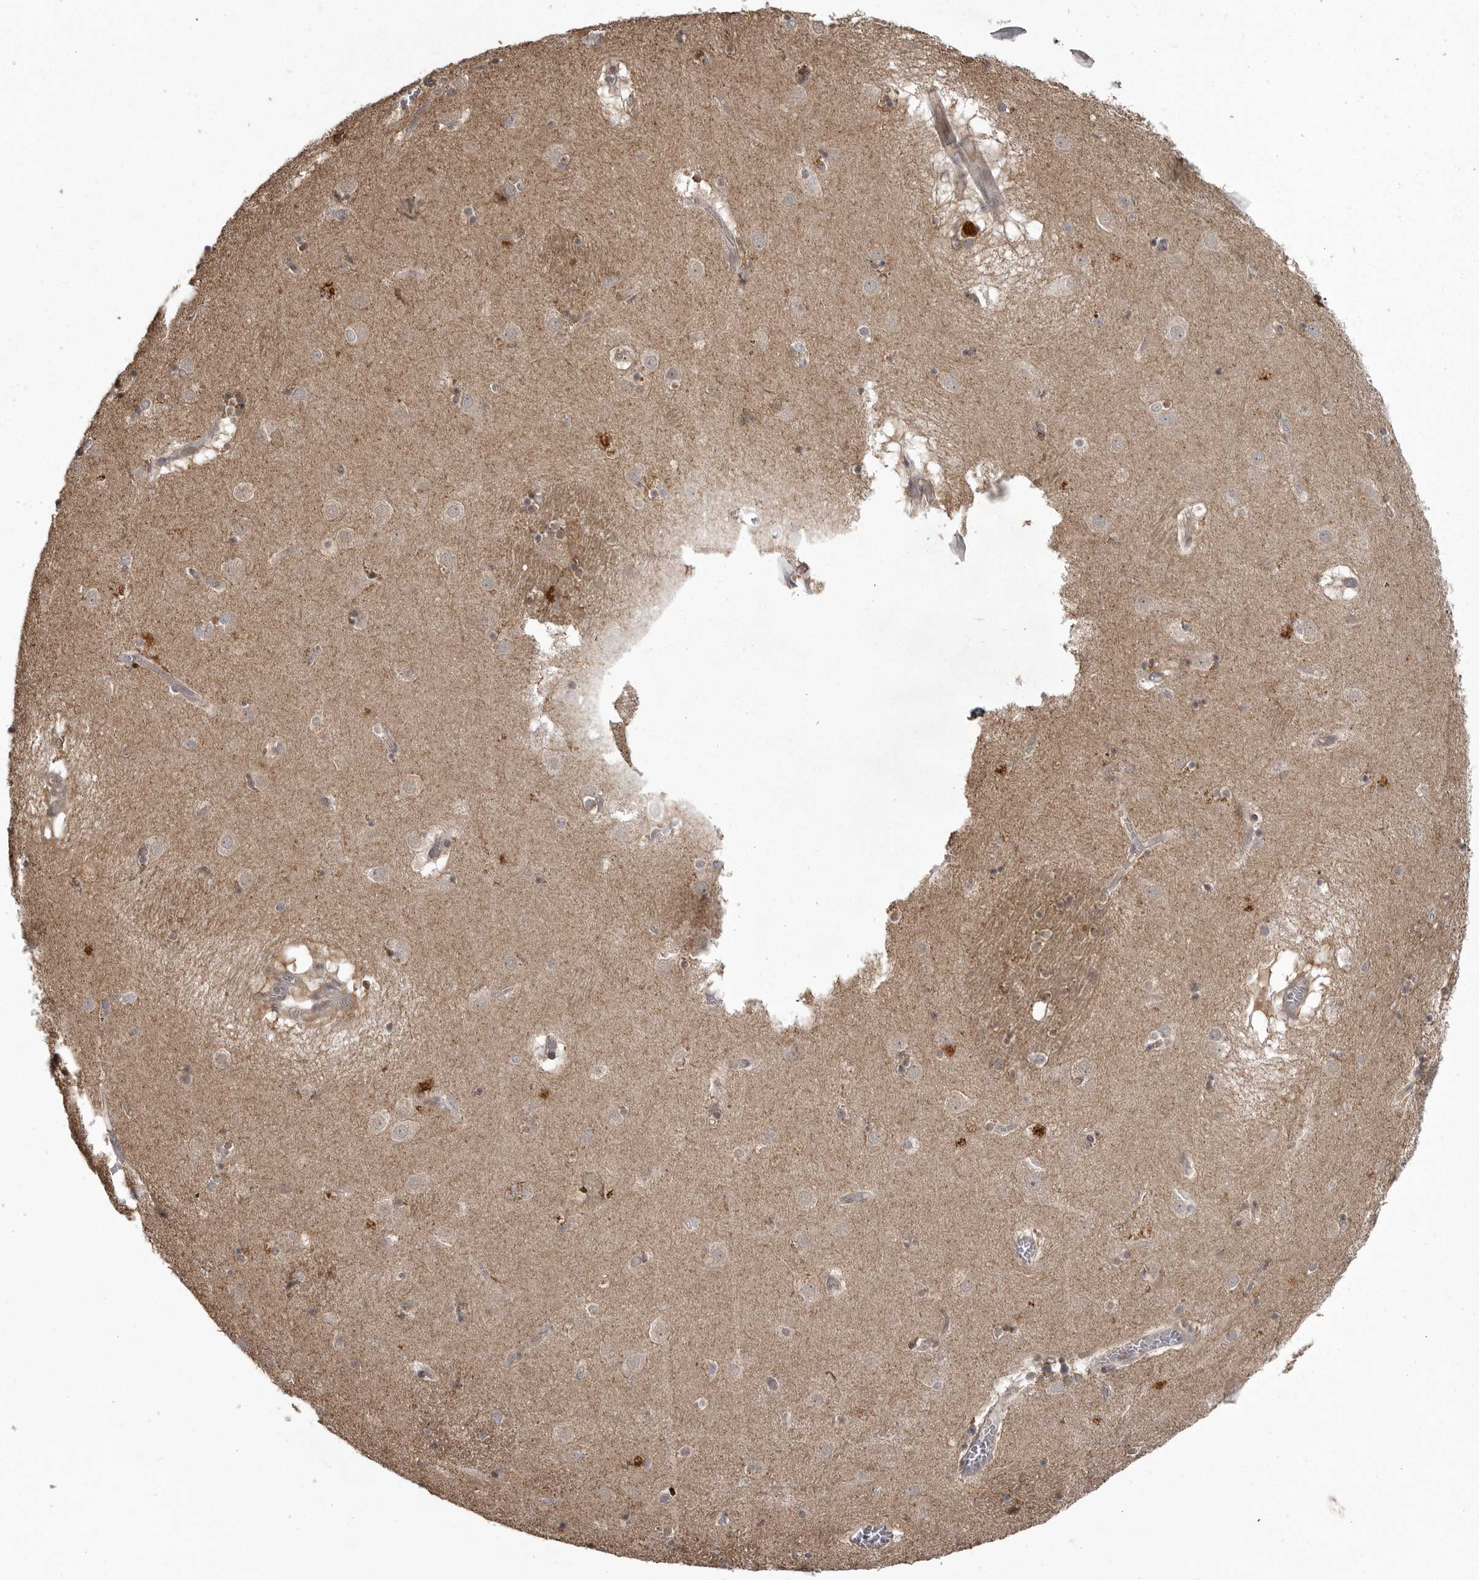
{"staining": {"intensity": "moderate", "quantity": "<25%", "location": "cytoplasmic/membranous,nuclear"}, "tissue": "caudate", "cell_type": "Glial cells", "image_type": "normal", "snomed": [{"axis": "morphology", "description": "Normal tissue, NOS"}, {"axis": "topography", "description": "Lateral ventricle wall"}], "caption": "The micrograph displays staining of benign caudate, revealing moderate cytoplasmic/membranous,nuclear protein expression (brown color) within glial cells.", "gene": "SNX16", "patient": {"sex": "male", "age": 70}}